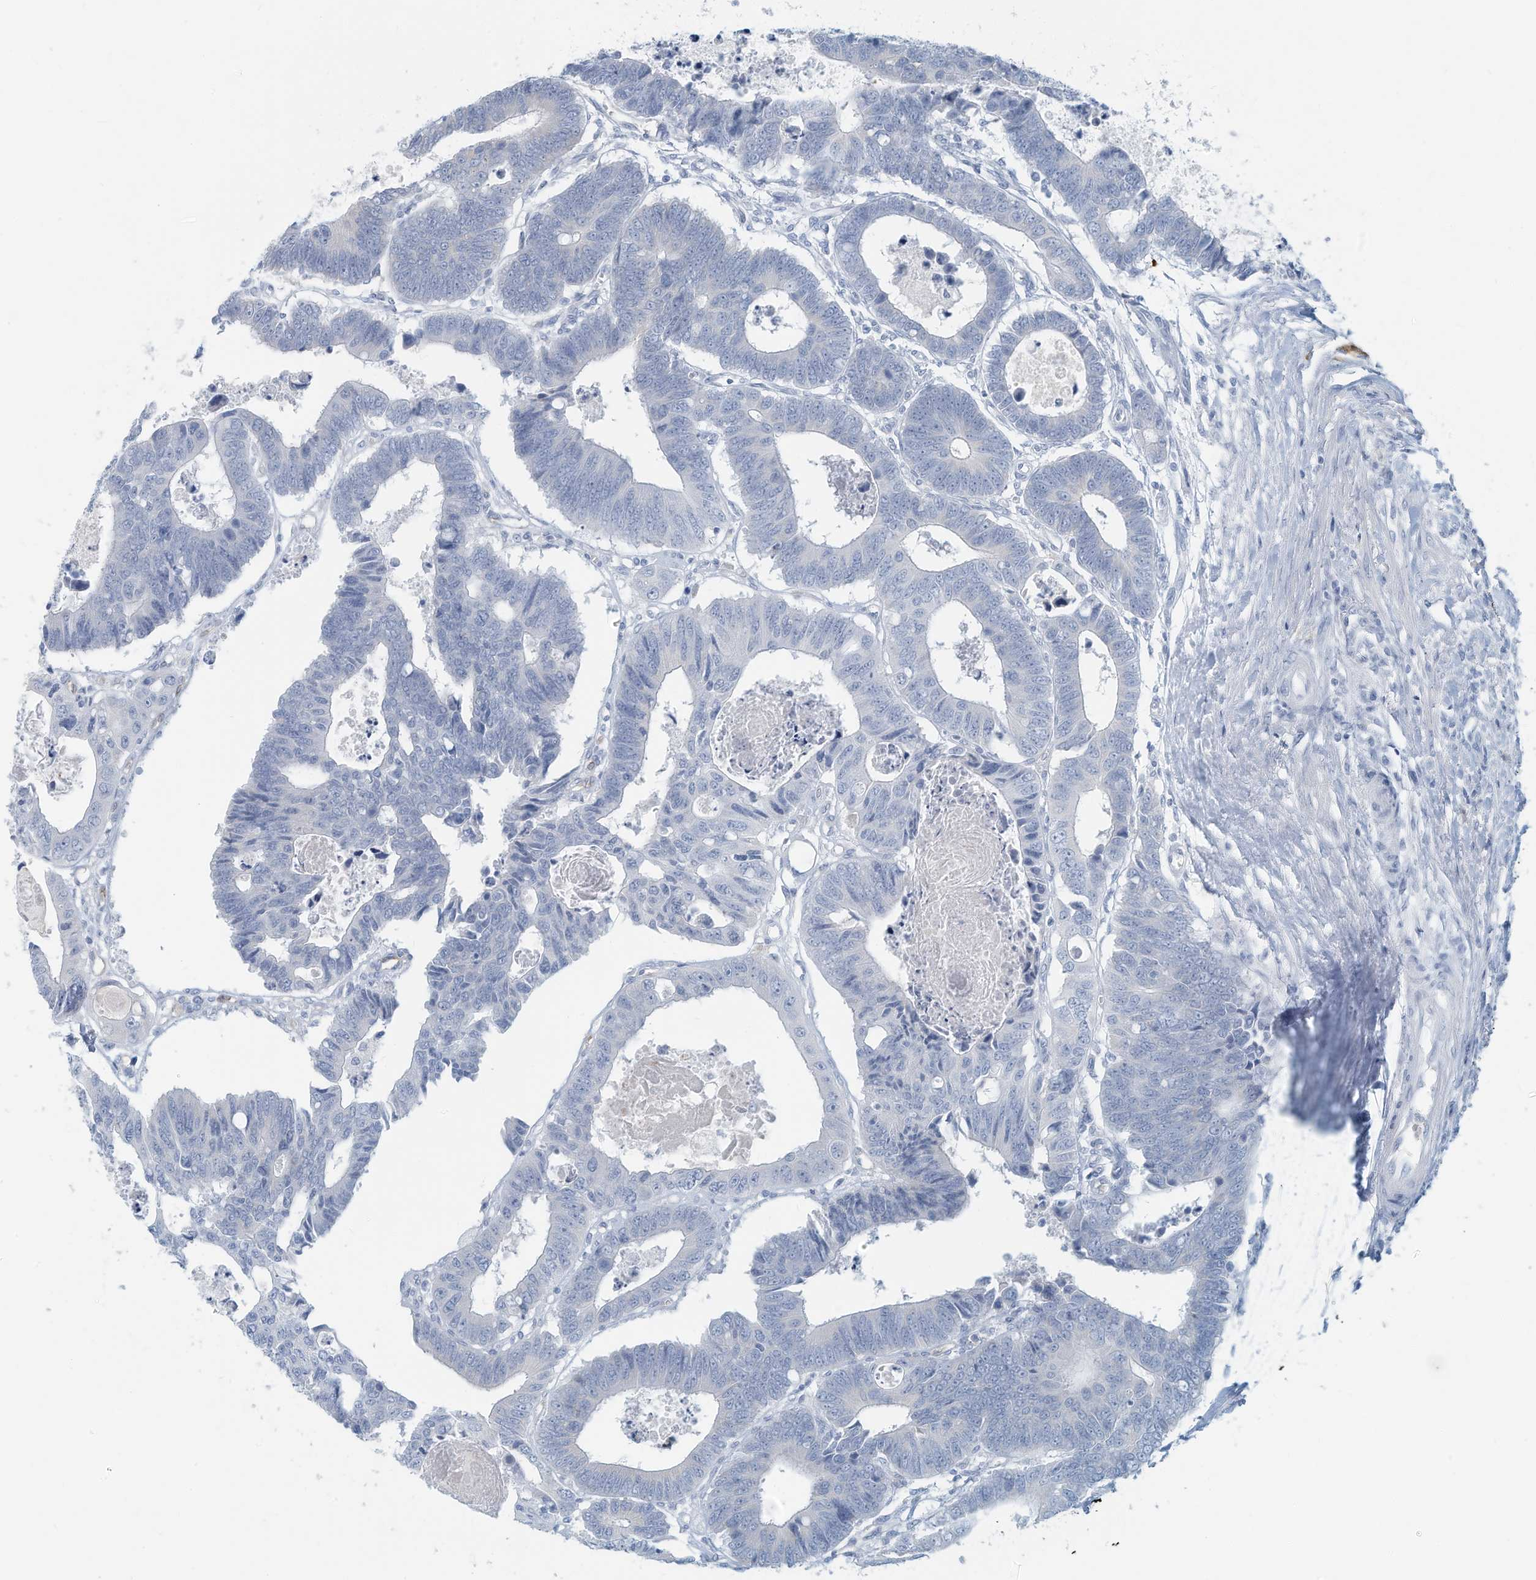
{"staining": {"intensity": "negative", "quantity": "none", "location": "none"}, "tissue": "colorectal cancer", "cell_type": "Tumor cells", "image_type": "cancer", "snomed": [{"axis": "morphology", "description": "Adenocarcinoma, NOS"}, {"axis": "topography", "description": "Rectum"}], "caption": "This micrograph is of colorectal cancer stained with immunohistochemistry to label a protein in brown with the nuclei are counter-stained blue. There is no expression in tumor cells.", "gene": "ERI2", "patient": {"sex": "male", "age": 84}}